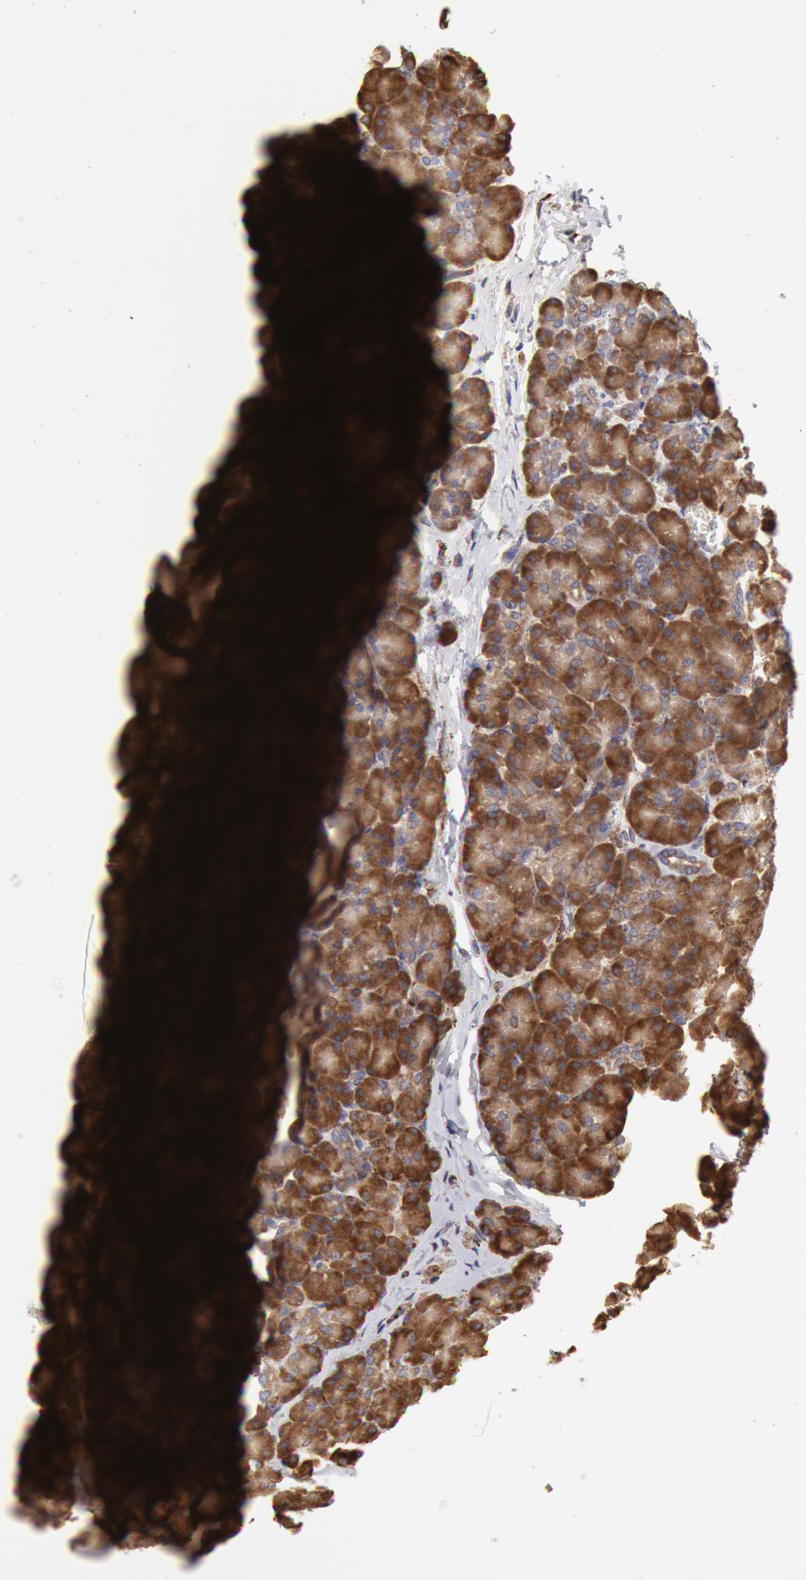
{"staining": {"intensity": "strong", "quantity": ">75%", "location": "cytoplasmic/membranous"}, "tissue": "pancreas", "cell_type": "Exocrine glandular cells", "image_type": "normal", "snomed": [{"axis": "morphology", "description": "Normal tissue, NOS"}, {"axis": "topography", "description": "Pancreas"}], "caption": "A high amount of strong cytoplasmic/membranous staining is seen in about >75% of exocrine glandular cells in benign pancreas.", "gene": "ERP44", "patient": {"sex": "female", "age": 43}}